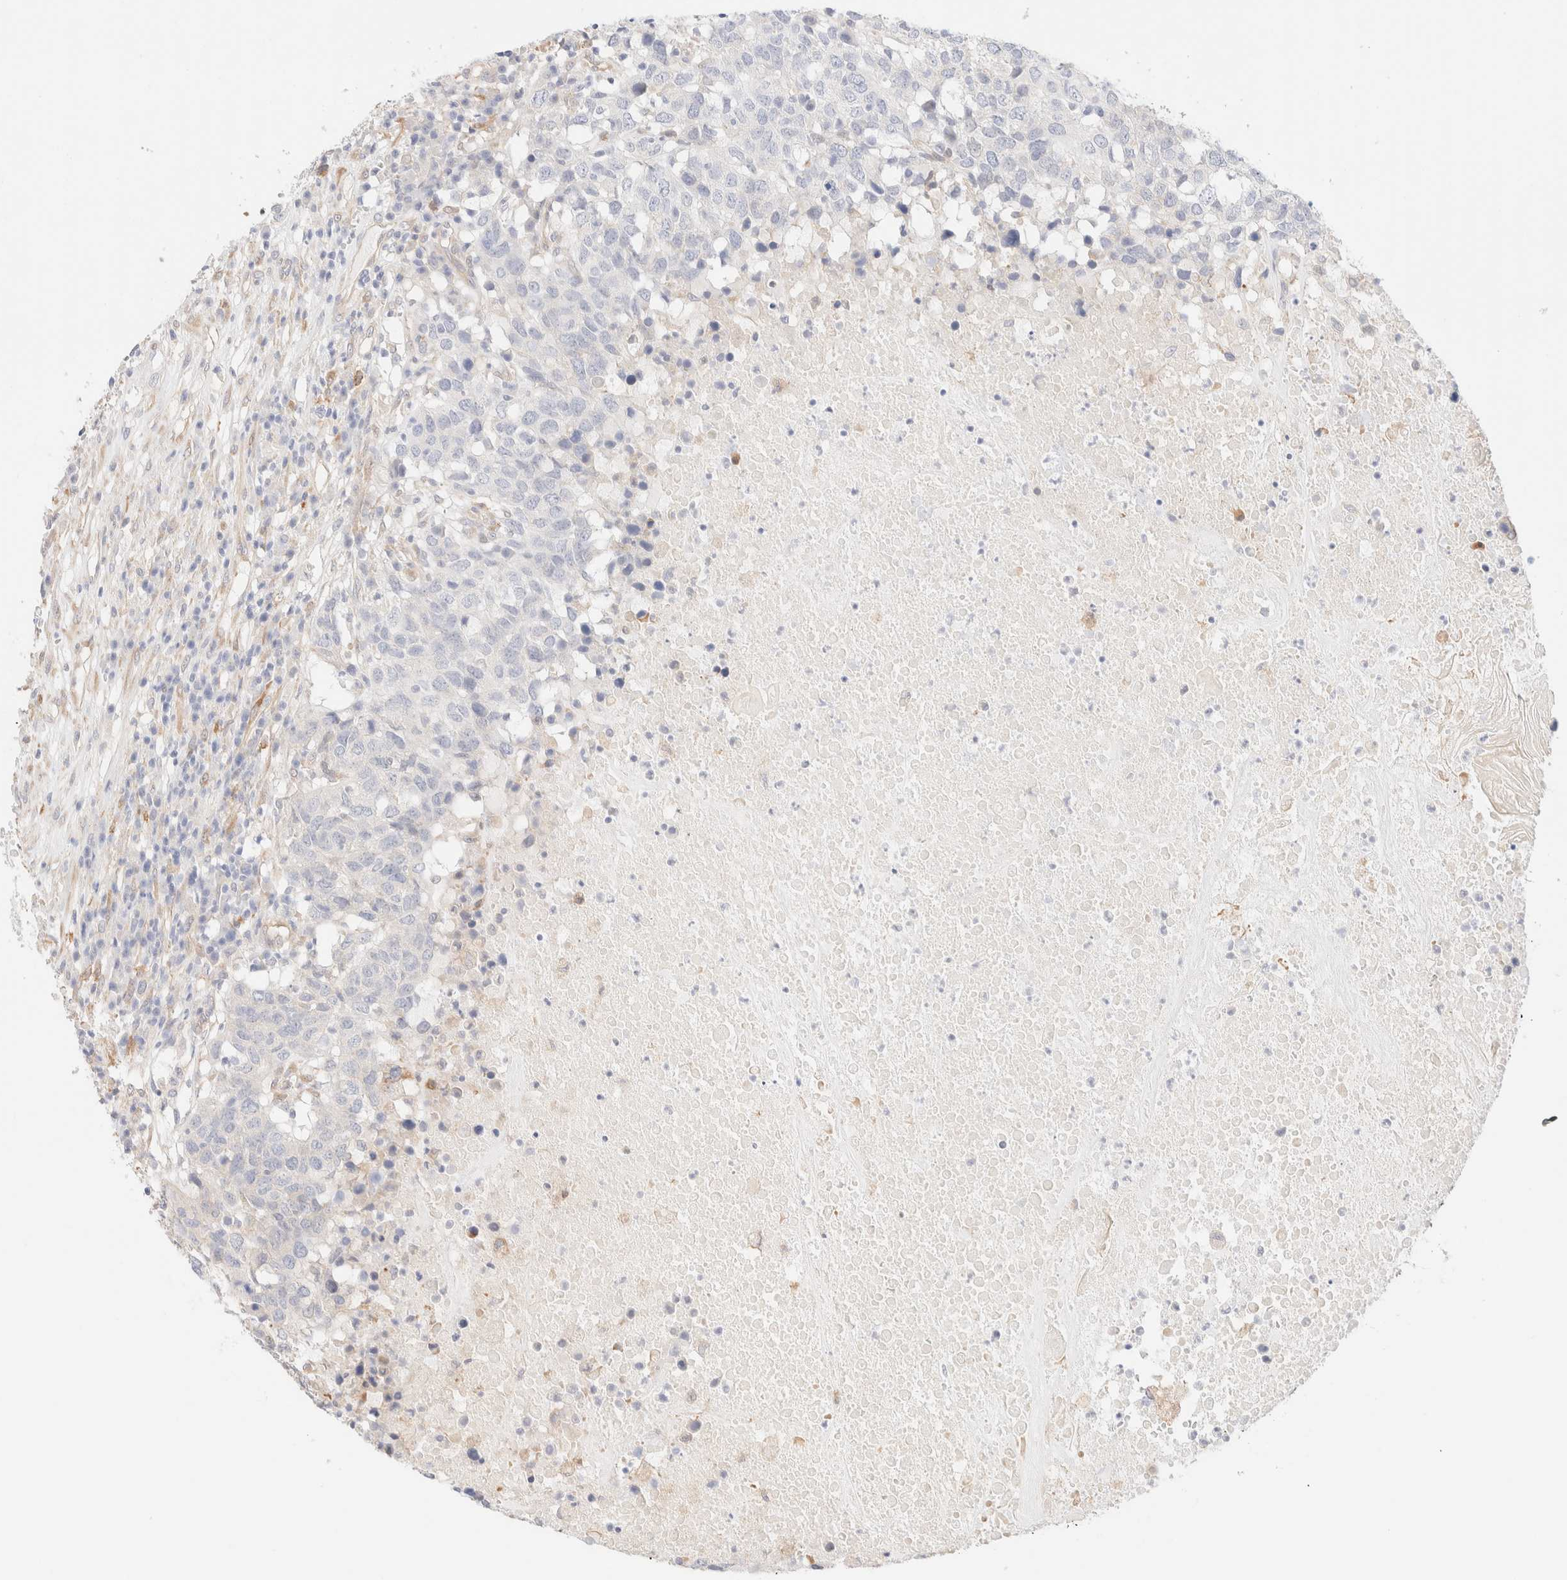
{"staining": {"intensity": "negative", "quantity": "none", "location": "none"}, "tissue": "head and neck cancer", "cell_type": "Tumor cells", "image_type": "cancer", "snomed": [{"axis": "morphology", "description": "Squamous cell carcinoma, NOS"}, {"axis": "topography", "description": "Head-Neck"}], "caption": "Immunohistochemistry (IHC) image of neoplastic tissue: human head and neck squamous cell carcinoma stained with DAB (3,3'-diaminobenzidine) displays no significant protein positivity in tumor cells. (DAB (3,3'-diaminobenzidine) immunohistochemistry with hematoxylin counter stain).", "gene": "NIBAN2", "patient": {"sex": "male", "age": 66}}